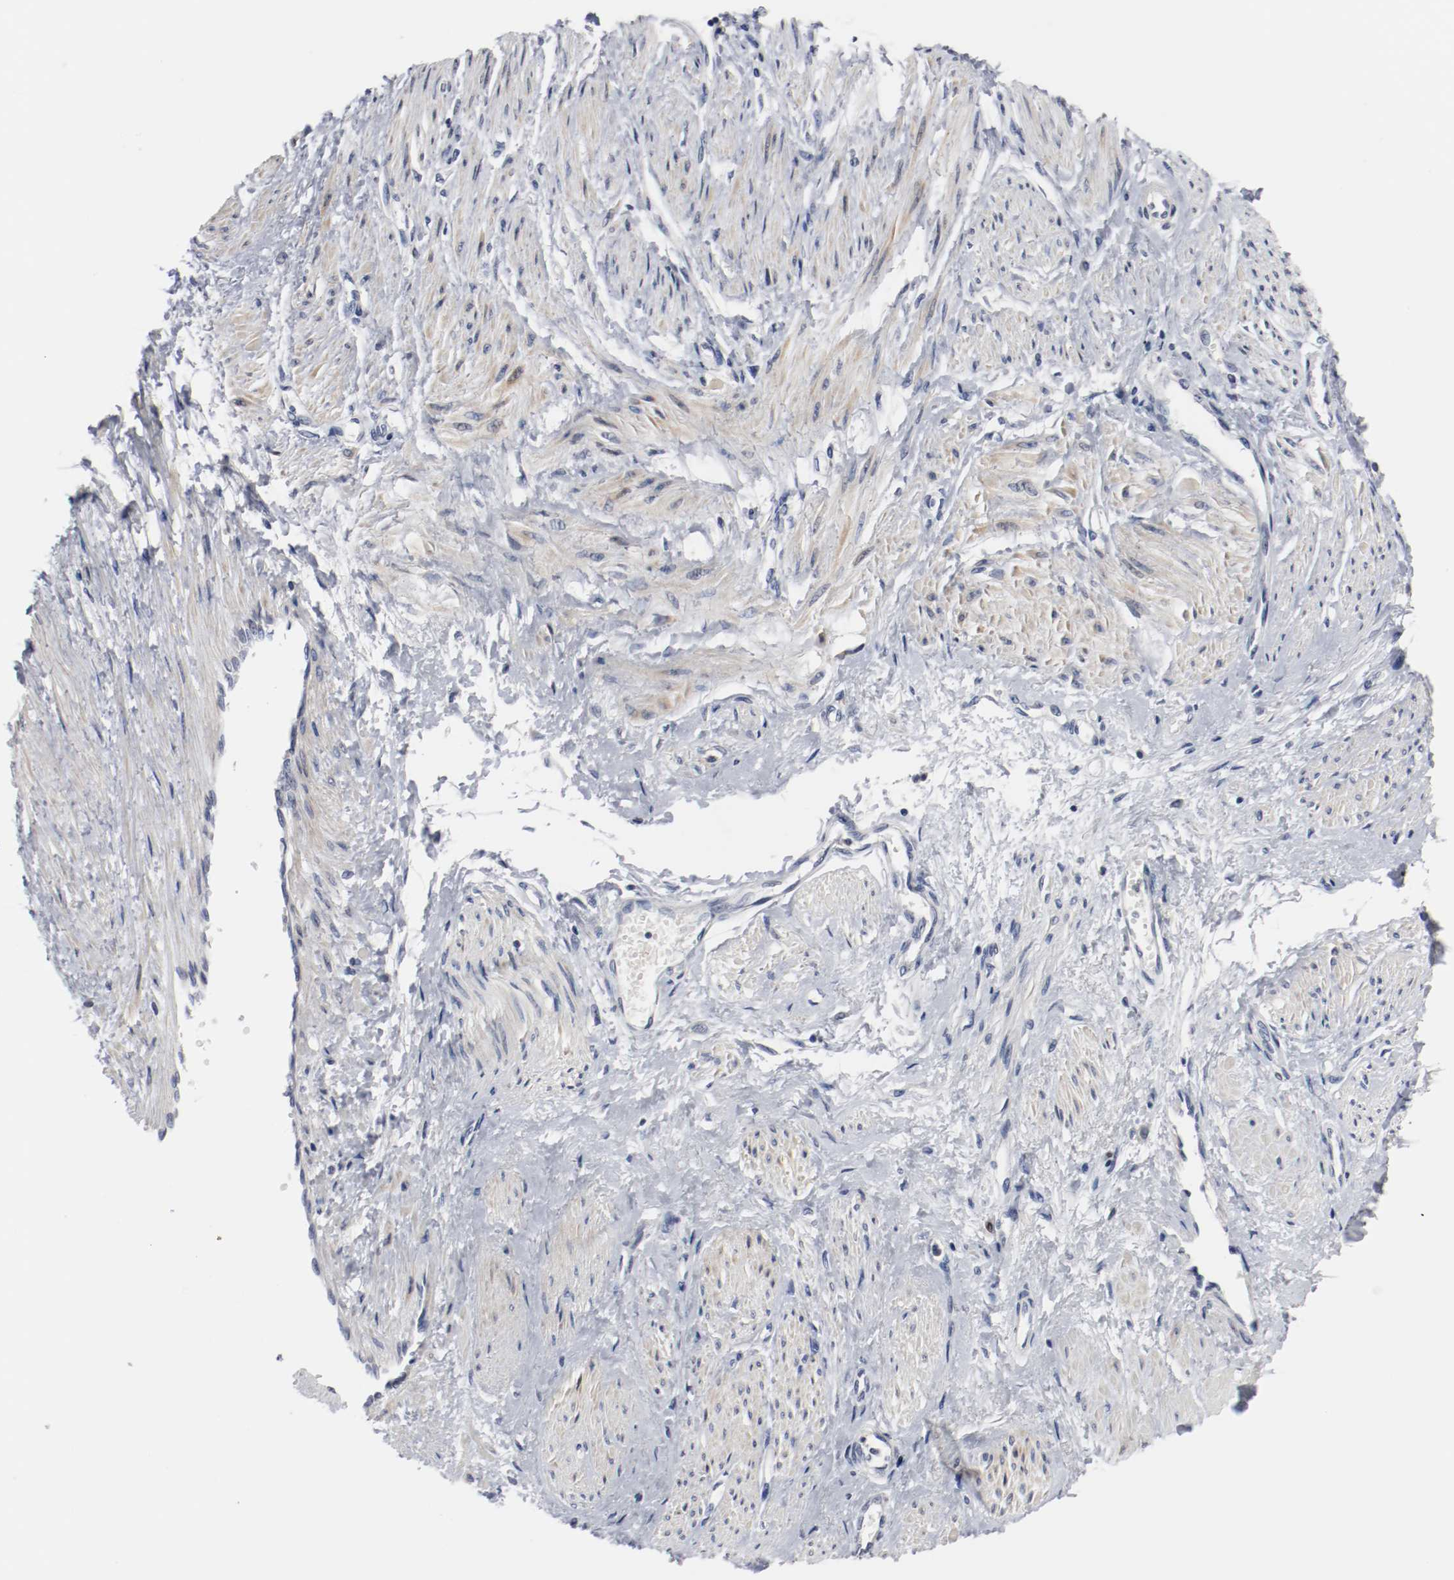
{"staining": {"intensity": "weak", "quantity": "25%-75%", "location": "cytoplasmic/membranous"}, "tissue": "smooth muscle", "cell_type": "Smooth muscle cells", "image_type": "normal", "snomed": [{"axis": "morphology", "description": "Normal tissue, NOS"}, {"axis": "topography", "description": "Smooth muscle"}, {"axis": "topography", "description": "Uterus"}], "caption": "Smooth muscle stained with a brown dye demonstrates weak cytoplasmic/membranous positive positivity in approximately 25%-75% of smooth muscle cells.", "gene": "MCM6", "patient": {"sex": "female", "age": 39}}